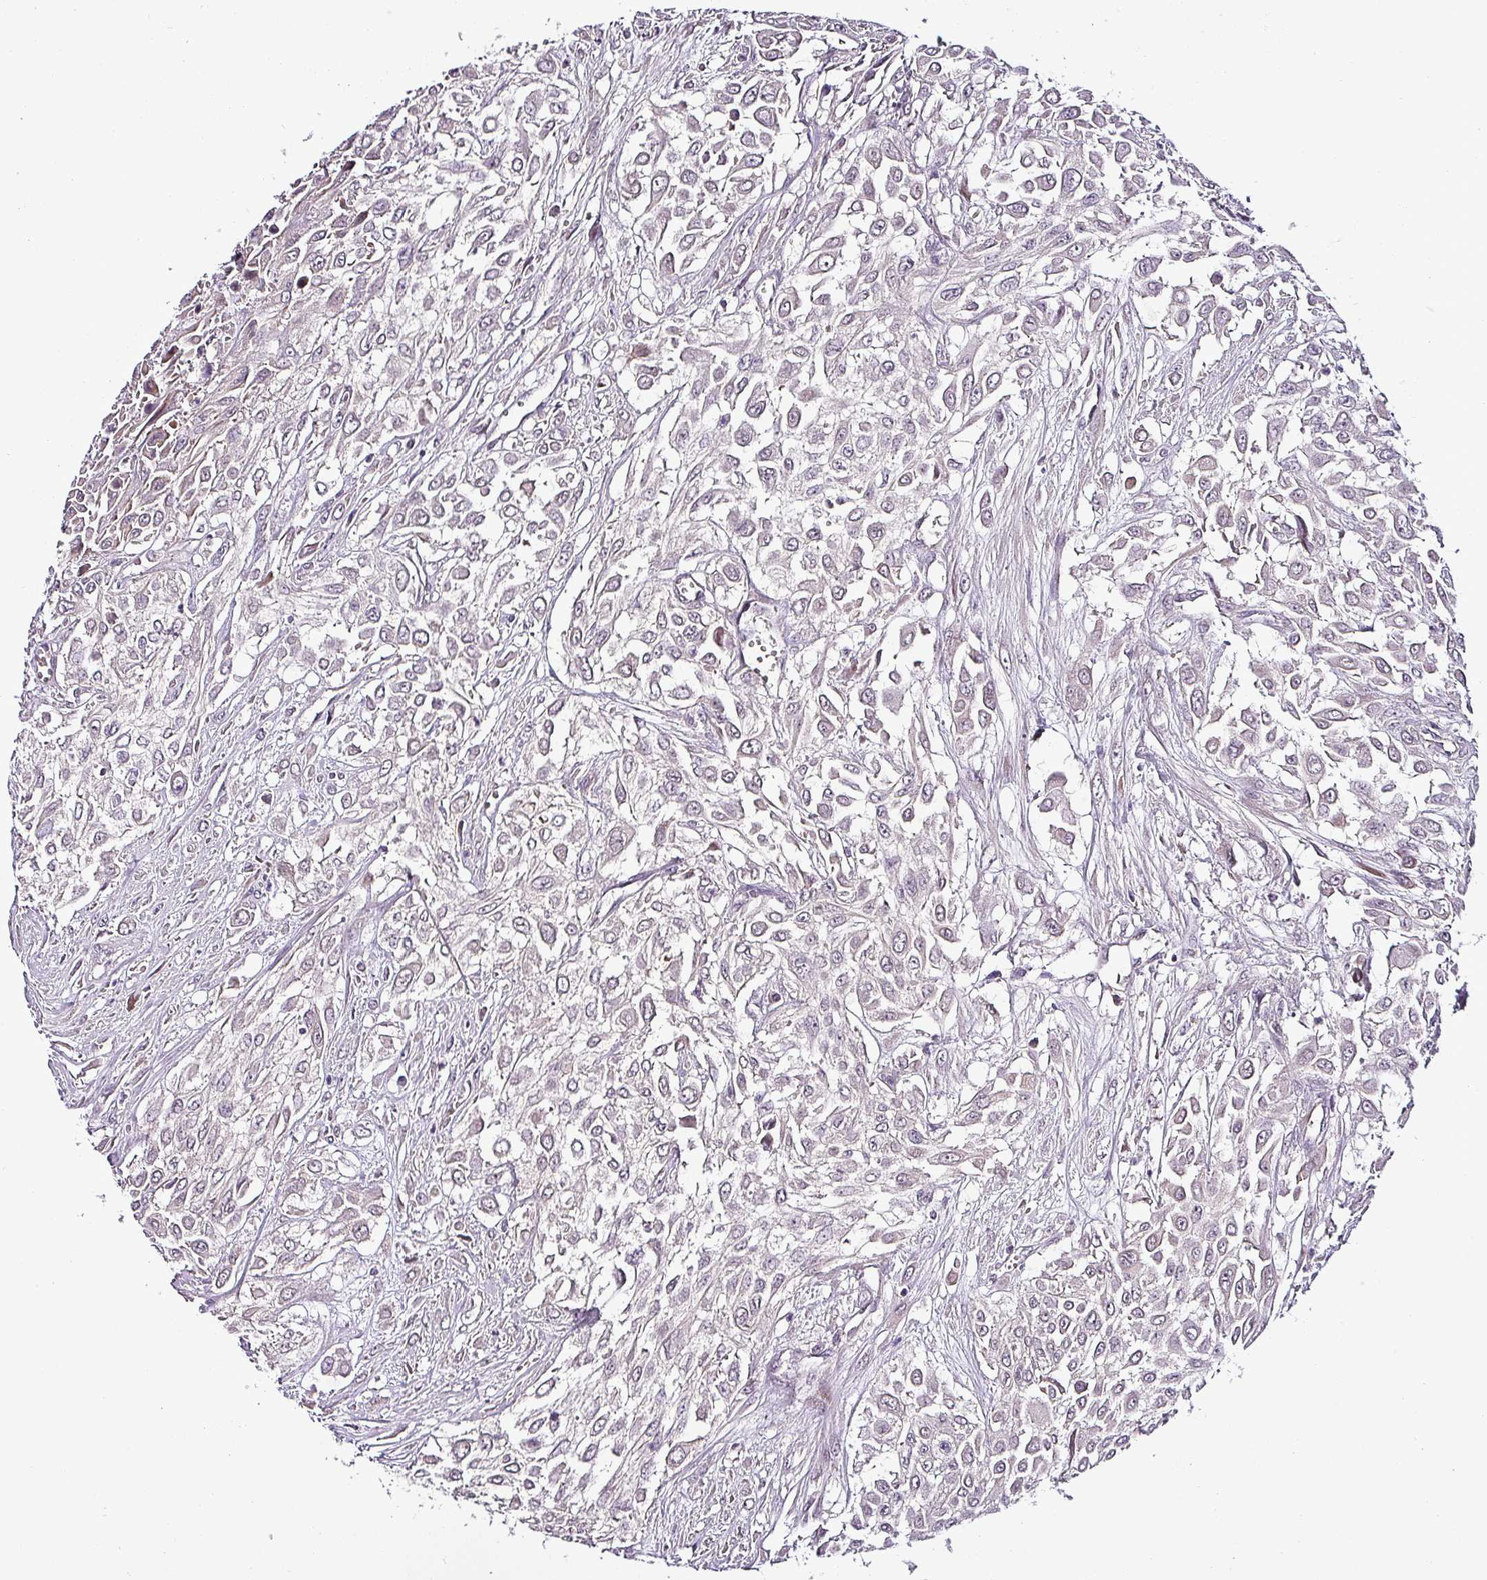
{"staining": {"intensity": "negative", "quantity": "none", "location": "none"}, "tissue": "urothelial cancer", "cell_type": "Tumor cells", "image_type": "cancer", "snomed": [{"axis": "morphology", "description": "Urothelial carcinoma, High grade"}, {"axis": "topography", "description": "Urinary bladder"}], "caption": "Tumor cells are negative for protein expression in human high-grade urothelial carcinoma. Brightfield microscopy of immunohistochemistry stained with DAB (3,3'-diaminobenzidine) (brown) and hematoxylin (blue), captured at high magnification.", "gene": "GRAPL", "patient": {"sex": "male", "age": 57}}